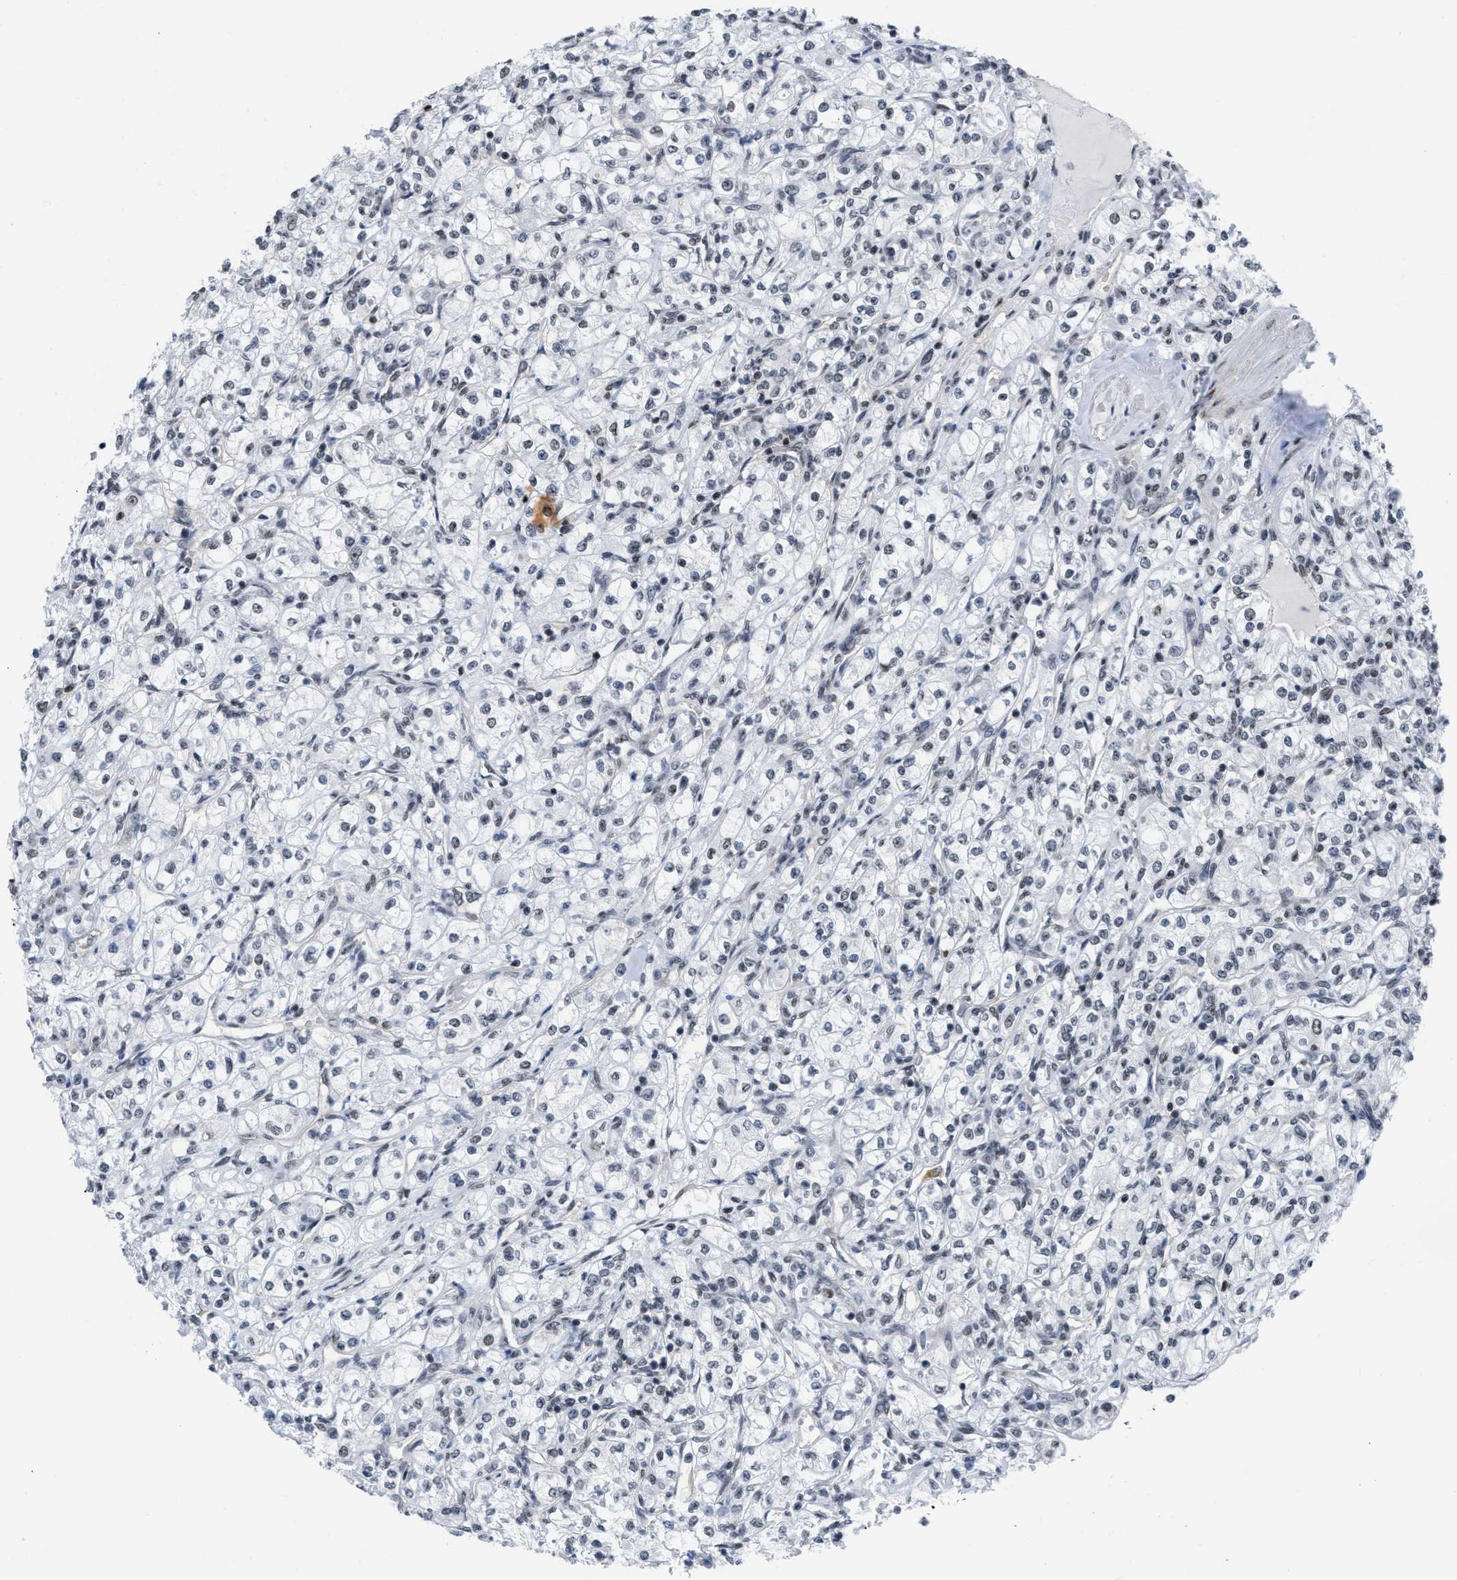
{"staining": {"intensity": "weak", "quantity": "<25%", "location": "nuclear"}, "tissue": "renal cancer", "cell_type": "Tumor cells", "image_type": "cancer", "snomed": [{"axis": "morphology", "description": "Adenocarcinoma, NOS"}, {"axis": "topography", "description": "Kidney"}], "caption": "High magnification brightfield microscopy of renal adenocarcinoma stained with DAB (brown) and counterstained with hematoxylin (blue): tumor cells show no significant positivity.", "gene": "MIER1", "patient": {"sex": "male", "age": 77}}